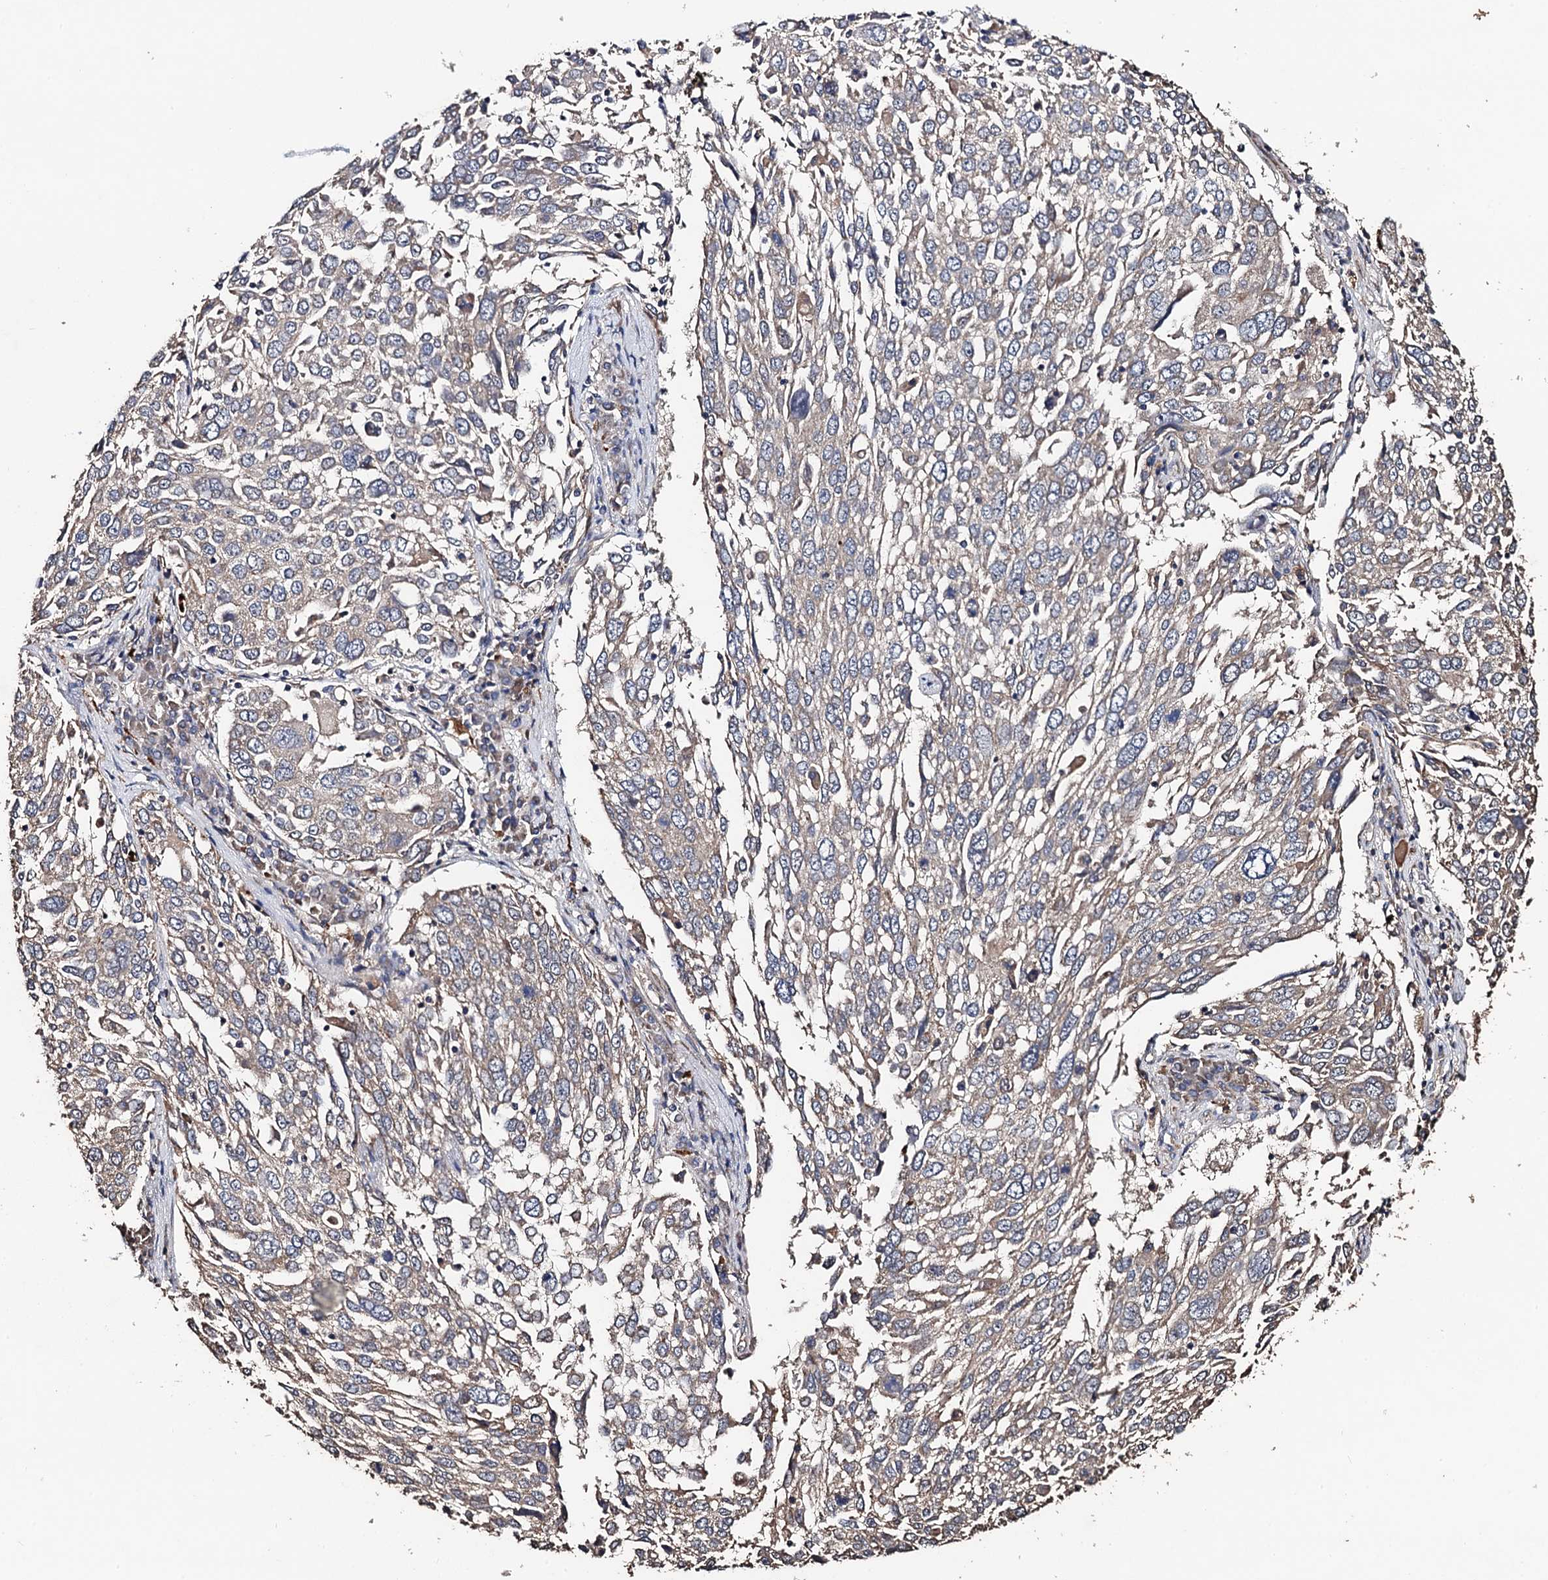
{"staining": {"intensity": "weak", "quantity": "25%-75%", "location": "cytoplasmic/membranous"}, "tissue": "lung cancer", "cell_type": "Tumor cells", "image_type": "cancer", "snomed": [{"axis": "morphology", "description": "Squamous cell carcinoma, NOS"}, {"axis": "topography", "description": "Lung"}], "caption": "Weak cytoplasmic/membranous protein staining is identified in approximately 25%-75% of tumor cells in lung cancer (squamous cell carcinoma).", "gene": "PPTC7", "patient": {"sex": "male", "age": 65}}